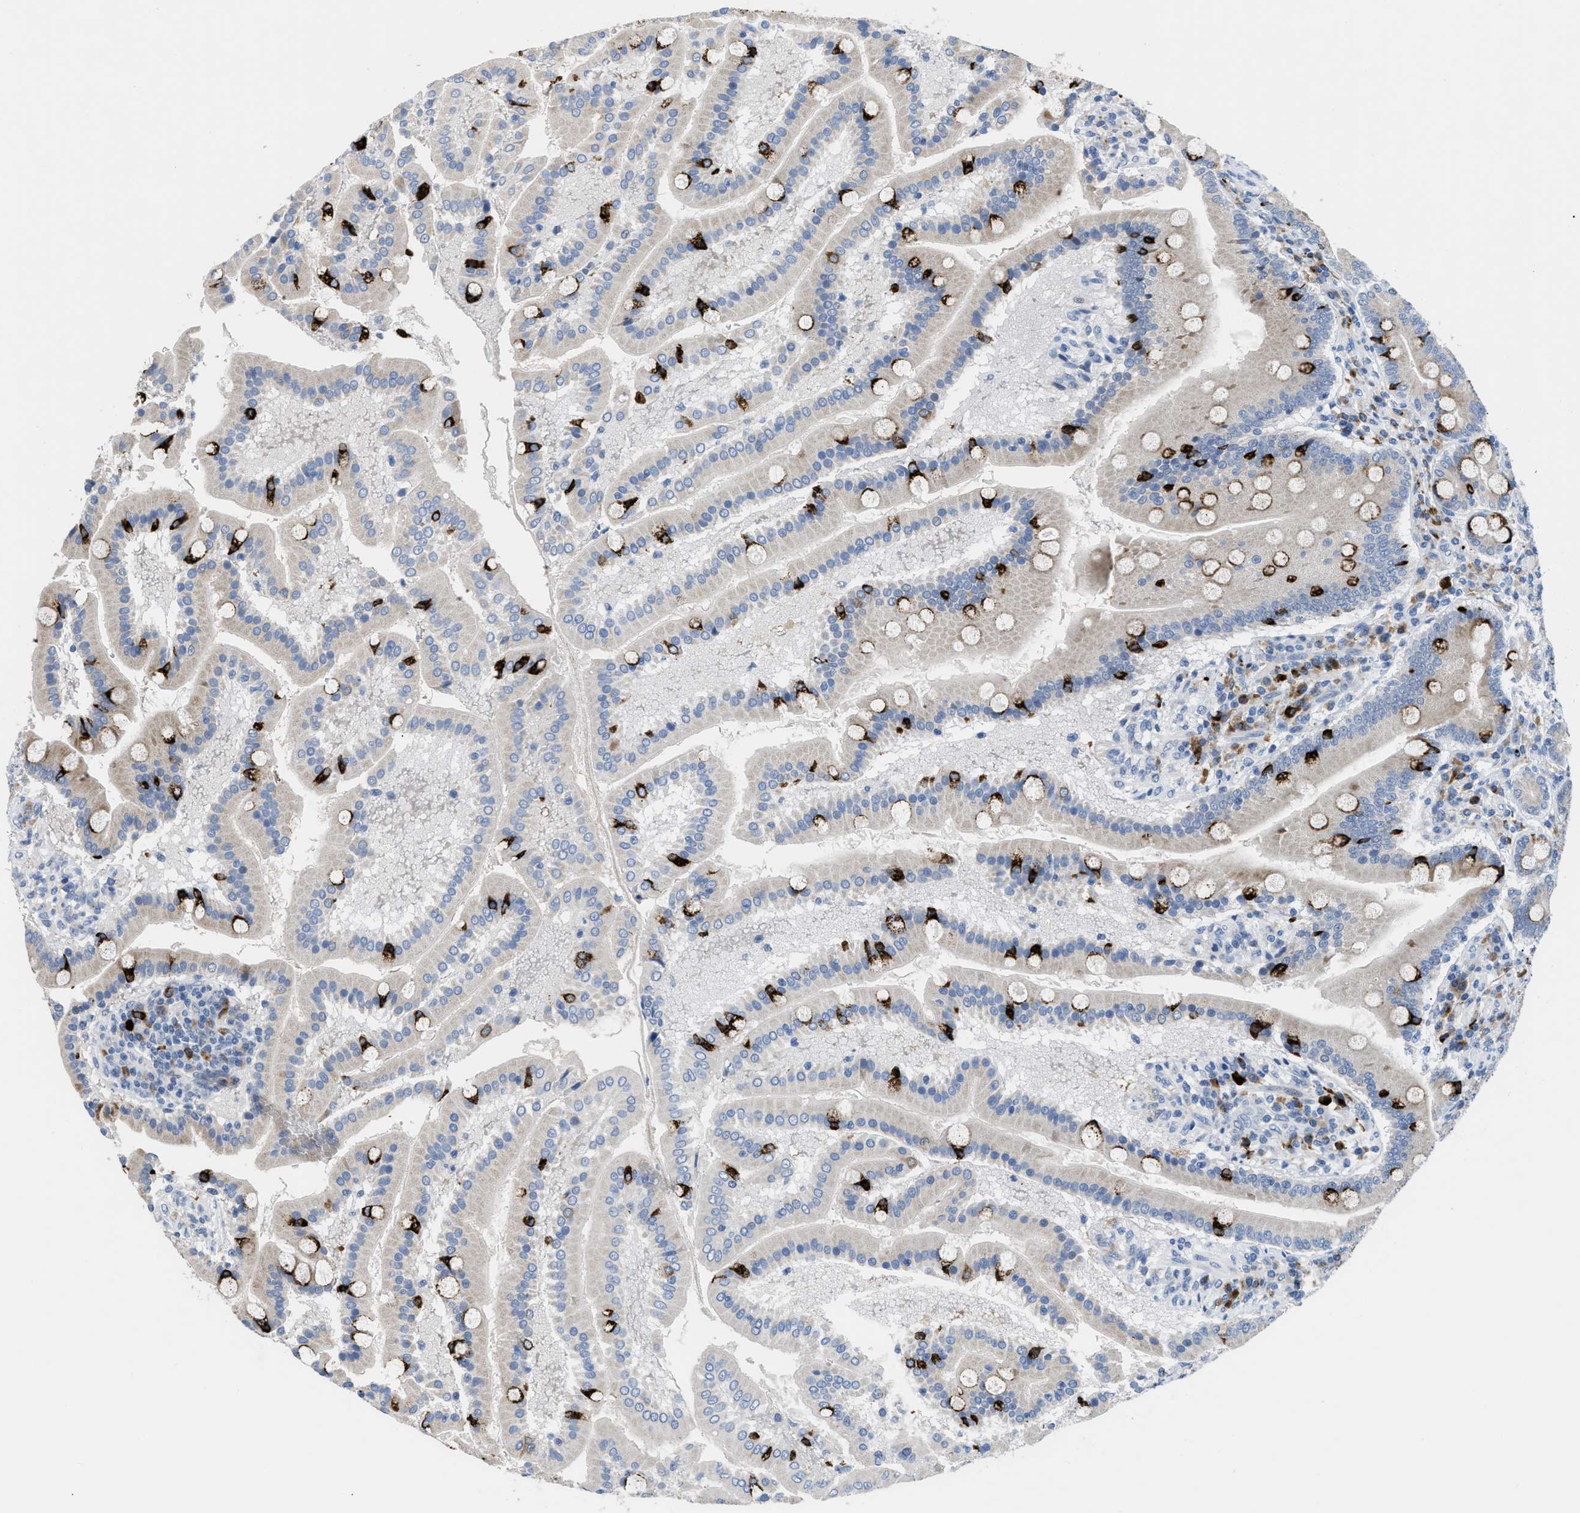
{"staining": {"intensity": "strong", "quantity": "<25%", "location": "cytoplasmic/membranous"}, "tissue": "duodenum", "cell_type": "Glandular cells", "image_type": "normal", "snomed": [{"axis": "morphology", "description": "Normal tissue, NOS"}, {"axis": "topography", "description": "Duodenum"}], "caption": "The histopathology image exhibits staining of normal duodenum, revealing strong cytoplasmic/membranous protein positivity (brown color) within glandular cells.", "gene": "OR9K2", "patient": {"sex": "male", "age": 50}}